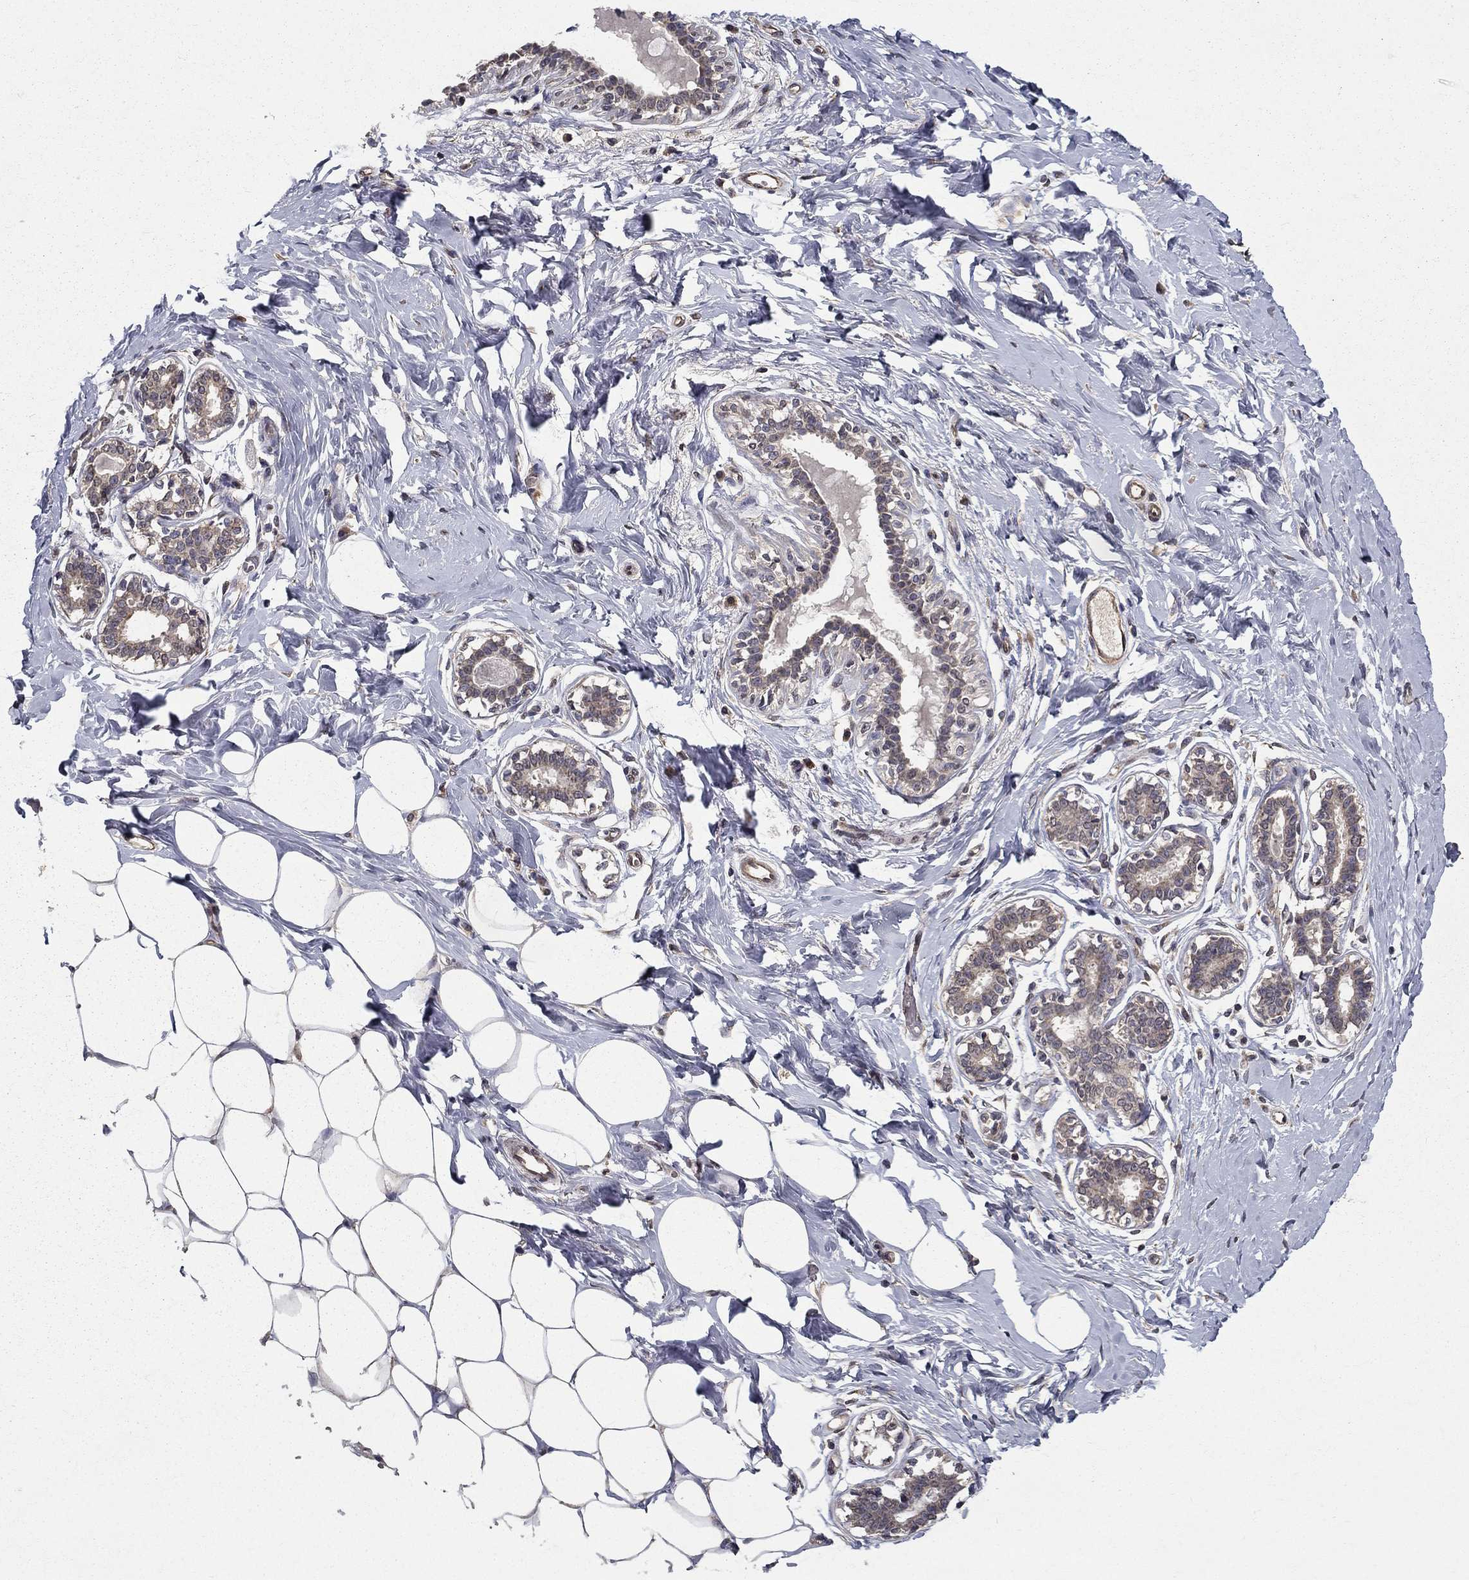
{"staining": {"intensity": "negative", "quantity": "none", "location": "none"}, "tissue": "breast", "cell_type": "Adipocytes", "image_type": "normal", "snomed": [{"axis": "morphology", "description": "Normal tissue, NOS"}, {"axis": "morphology", "description": "Lobular carcinoma, in situ"}, {"axis": "topography", "description": "Breast"}], "caption": "This is a histopathology image of immunohistochemistry staining of unremarkable breast, which shows no staining in adipocytes.", "gene": "SLC2A13", "patient": {"sex": "female", "age": 35}}